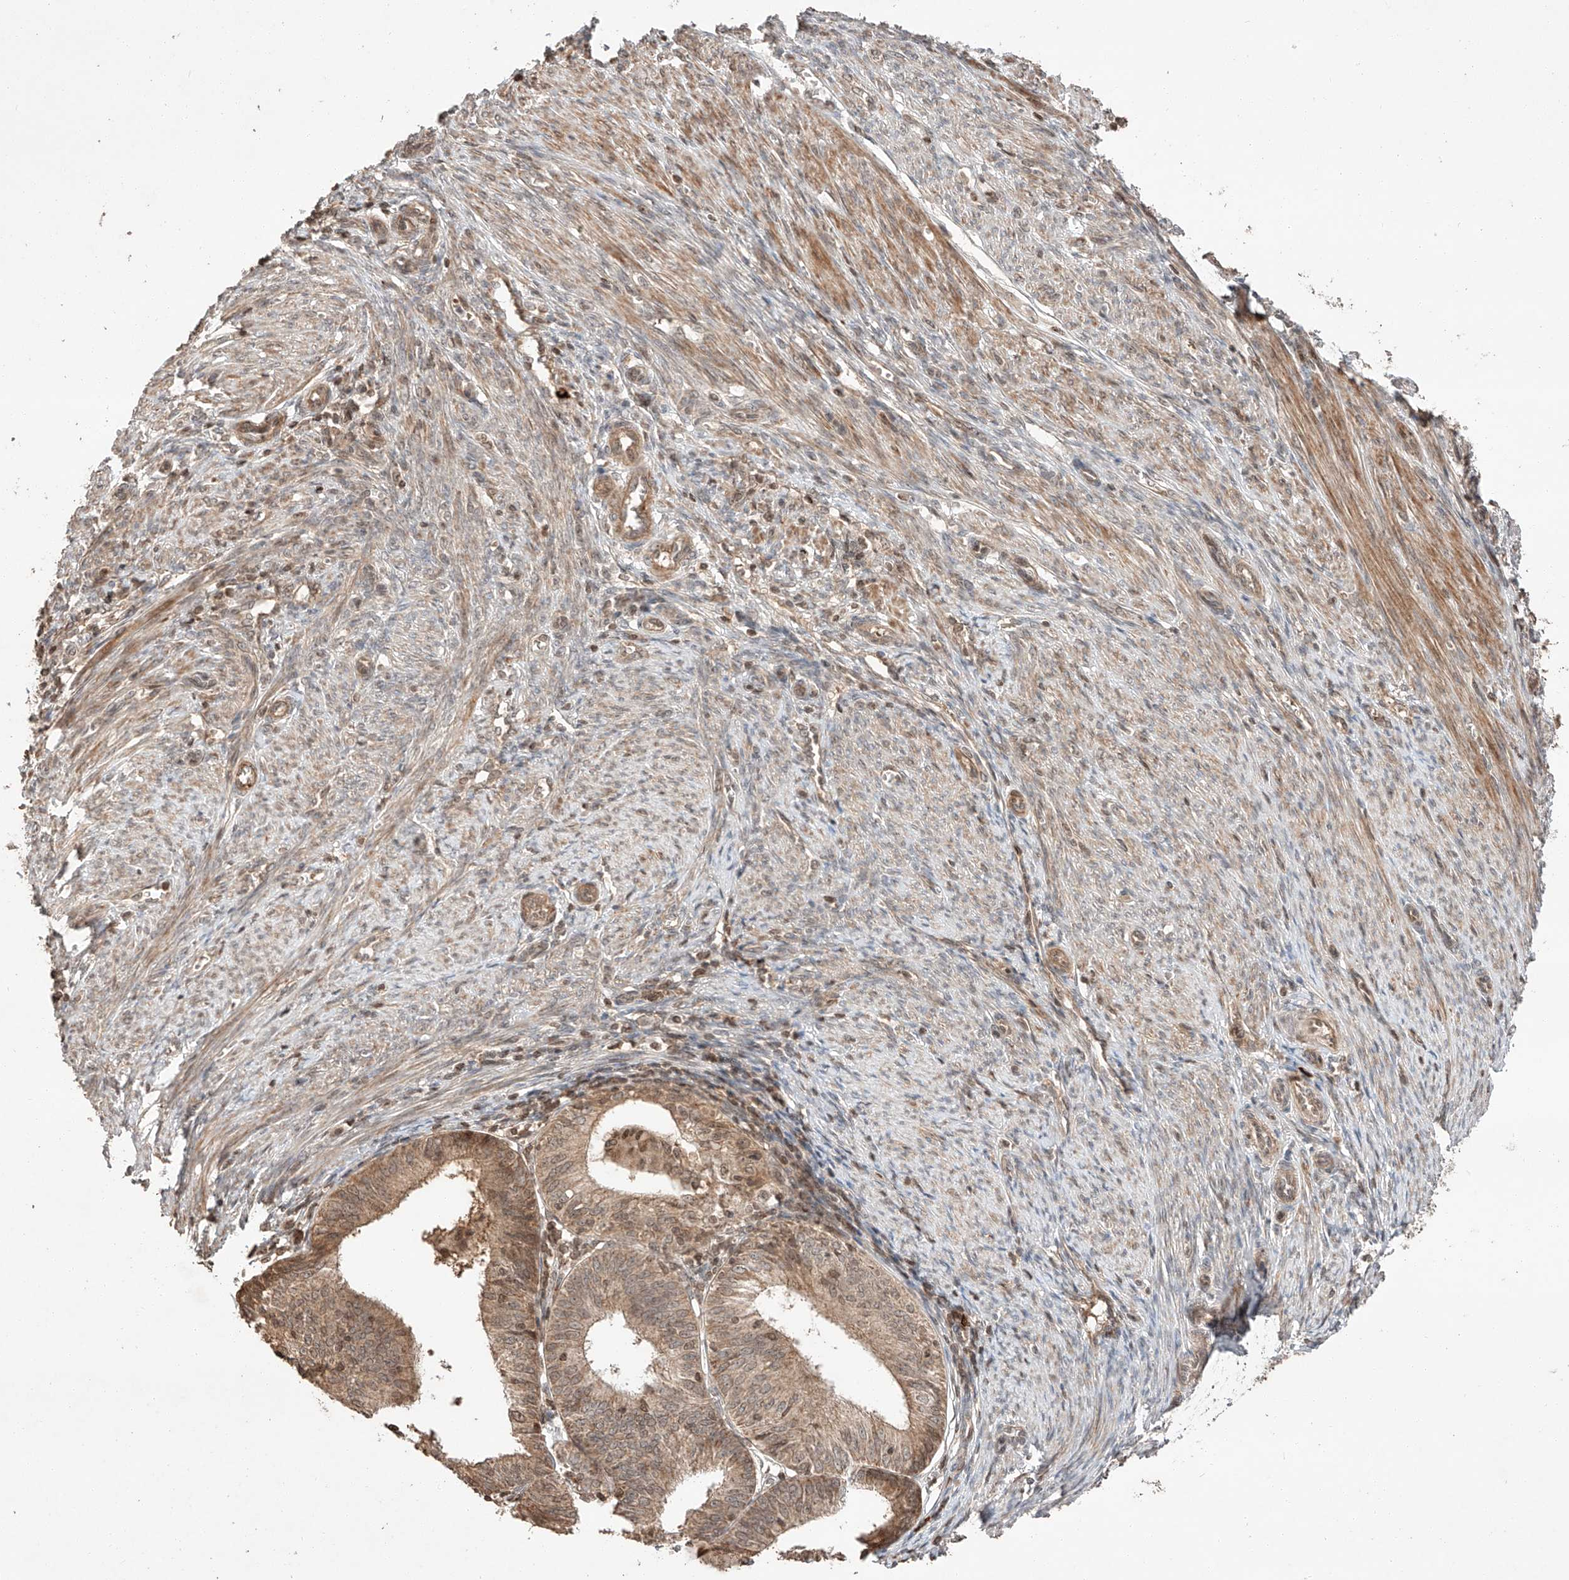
{"staining": {"intensity": "moderate", "quantity": ">75%", "location": "cytoplasmic/membranous,nuclear"}, "tissue": "endometrial cancer", "cell_type": "Tumor cells", "image_type": "cancer", "snomed": [{"axis": "morphology", "description": "Adenocarcinoma, NOS"}, {"axis": "topography", "description": "Endometrium"}], "caption": "Tumor cells show medium levels of moderate cytoplasmic/membranous and nuclear expression in approximately >75% of cells in adenocarcinoma (endometrial). The staining was performed using DAB (3,3'-diaminobenzidine) to visualize the protein expression in brown, while the nuclei were stained in blue with hematoxylin (Magnification: 20x).", "gene": "ARHGAP33", "patient": {"sex": "female", "age": 51}}